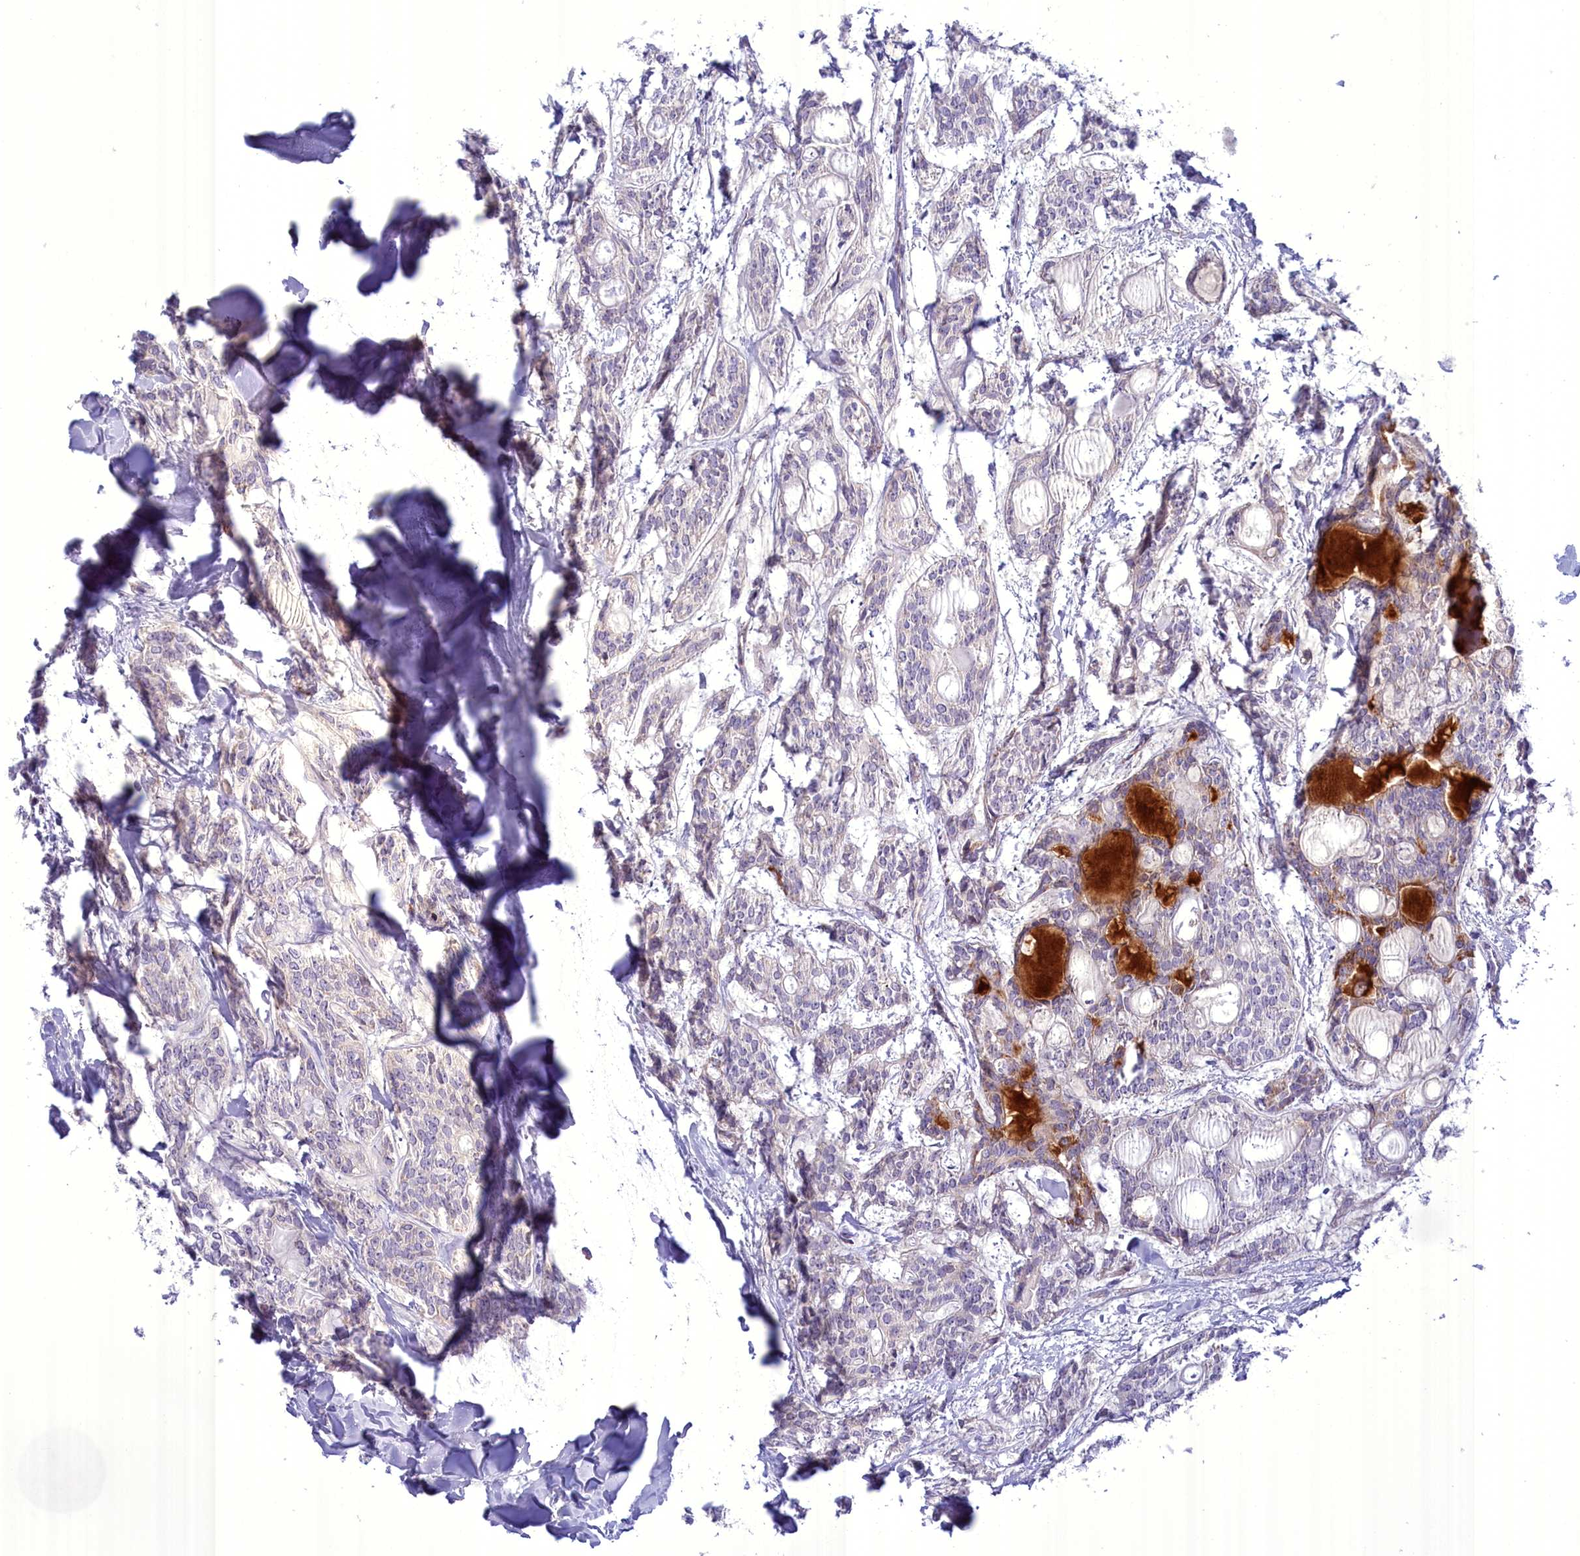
{"staining": {"intensity": "negative", "quantity": "none", "location": "none"}, "tissue": "head and neck cancer", "cell_type": "Tumor cells", "image_type": "cancer", "snomed": [{"axis": "morphology", "description": "Adenocarcinoma, NOS"}, {"axis": "topography", "description": "Head-Neck"}], "caption": "Immunohistochemistry photomicrograph of neoplastic tissue: human head and neck cancer stained with DAB displays no significant protein staining in tumor cells. (Brightfield microscopy of DAB immunohistochemistry (IHC) at high magnification).", "gene": "FAM149B1", "patient": {"sex": "male", "age": 66}}